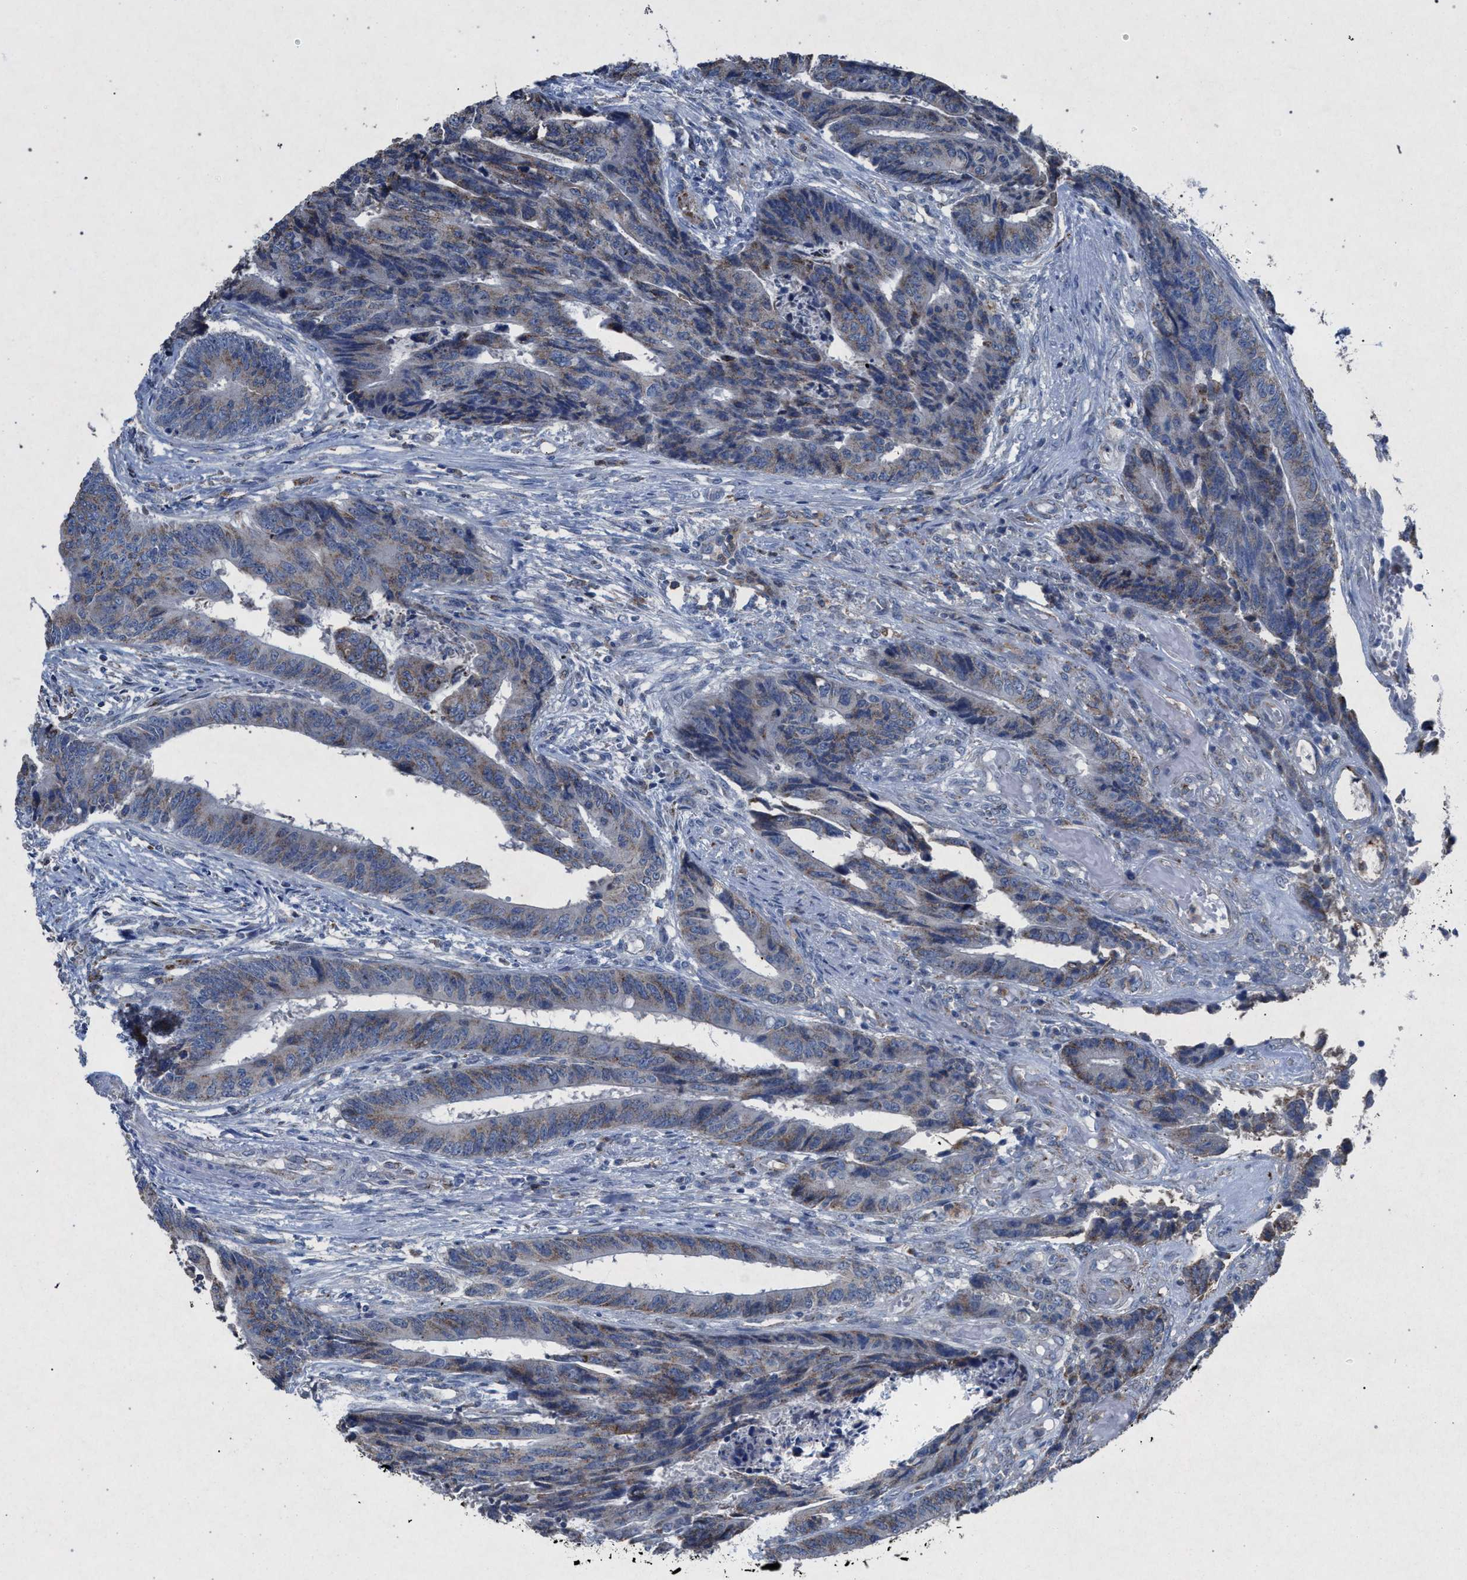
{"staining": {"intensity": "weak", "quantity": ">75%", "location": "cytoplasmic/membranous"}, "tissue": "colorectal cancer", "cell_type": "Tumor cells", "image_type": "cancer", "snomed": [{"axis": "morphology", "description": "Adenocarcinoma, NOS"}, {"axis": "topography", "description": "Rectum"}], "caption": "The photomicrograph exhibits staining of colorectal cancer, revealing weak cytoplasmic/membranous protein positivity (brown color) within tumor cells. (DAB (3,3'-diaminobenzidine) IHC with brightfield microscopy, high magnification).", "gene": "HSD17B4", "patient": {"sex": "male", "age": 84}}